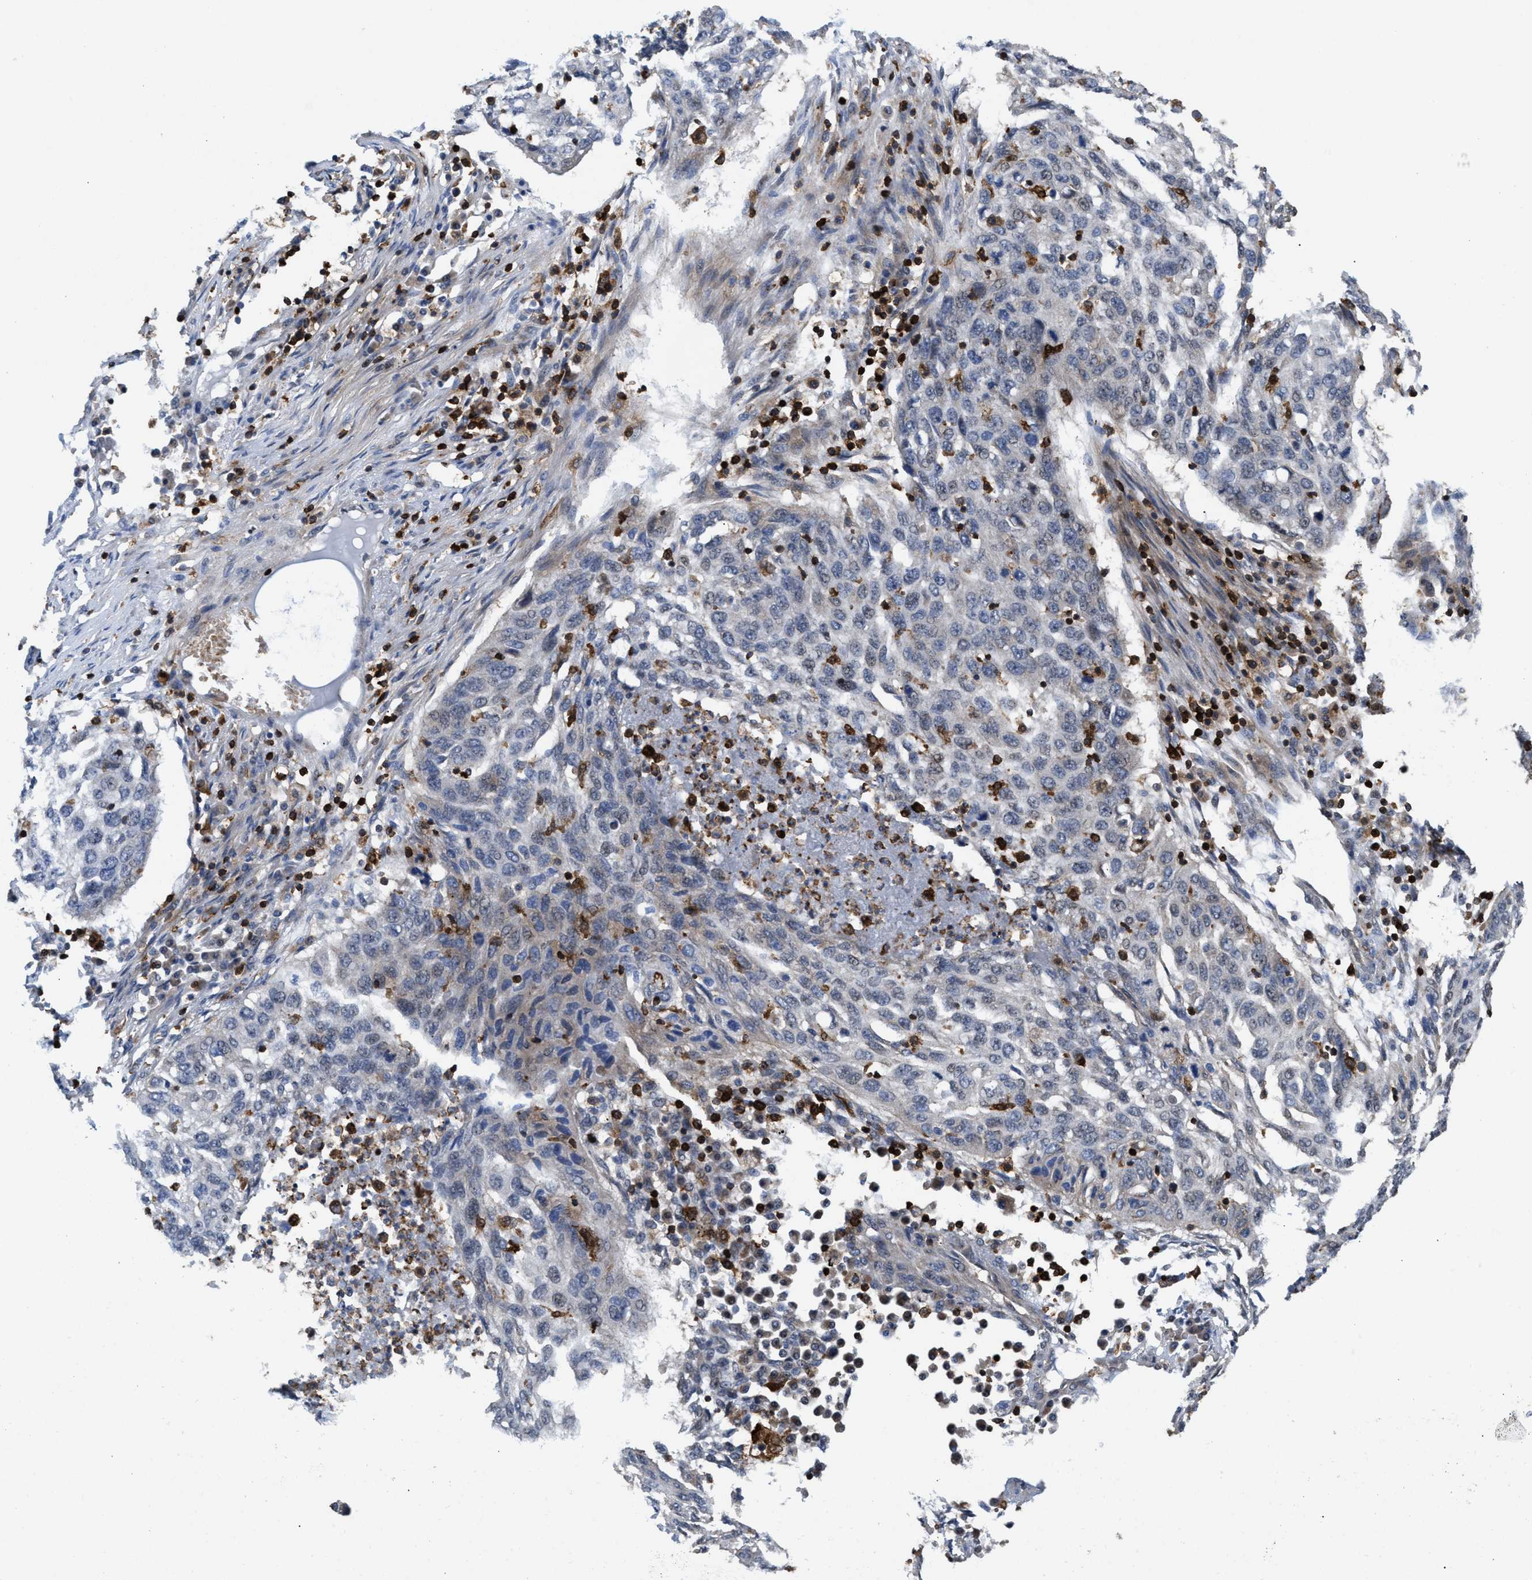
{"staining": {"intensity": "negative", "quantity": "none", "location": "none"}, "tissue": "lung cancer", "cell_type": "Tumor cells", "image_type": "cancer", "snomed": [{"axis": "morphology", "description": "Squamous cell carcinoma, NOS"}, {"axis": "topography", "description": "Lung"}], "caption": "Human lung cancer (squamous cell carcinoma) stained for a protein using immunohistochemistry (IHC) shows no positivity in tumor cells.", "gene": "PTPRE", "patient": {"sex": "female", "age": 63}}